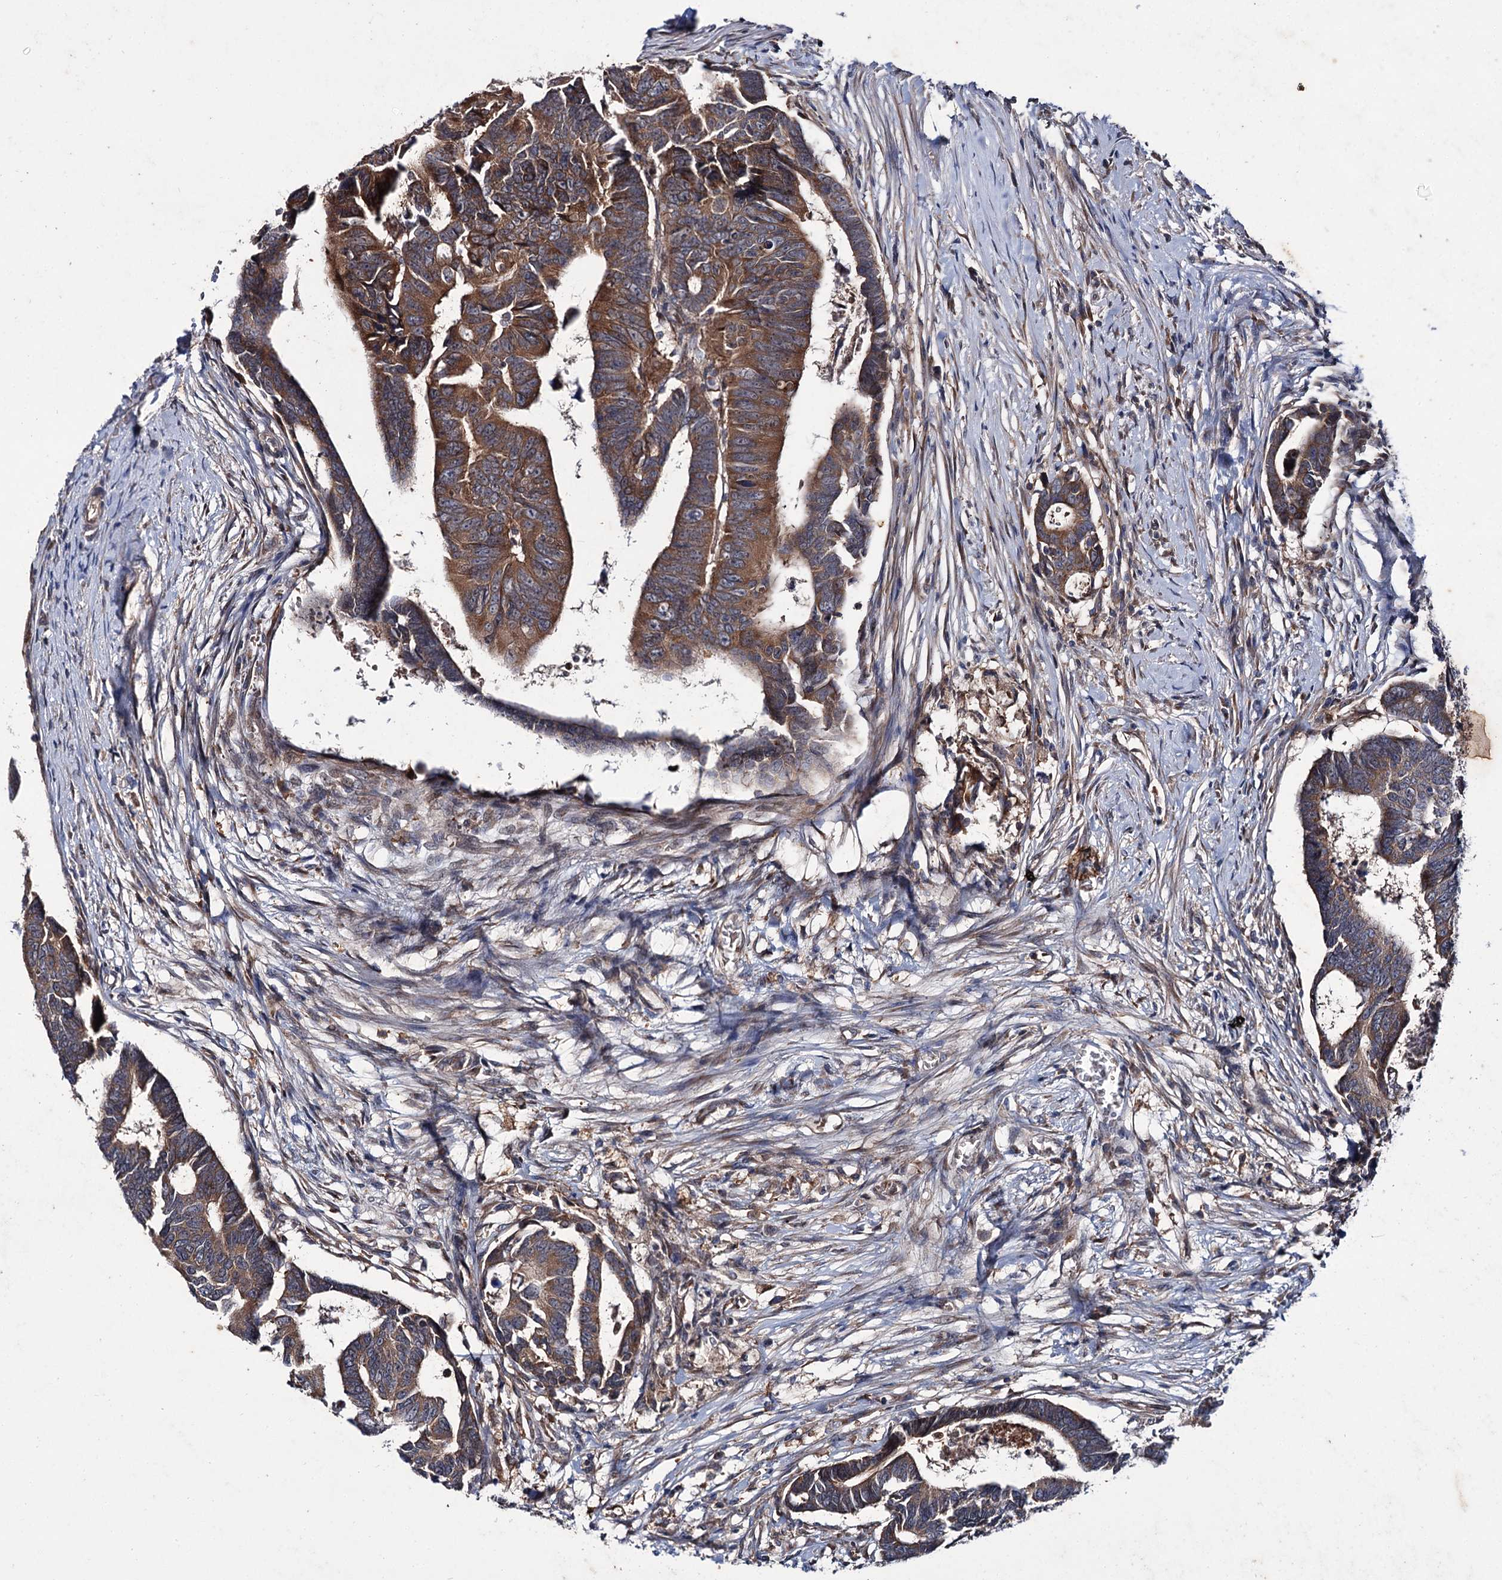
{"staining": {"intensity": "moderate", "quantity": ">75%", "location": "cytoplasmic/membranous"}, "tissue": "colorectal cancer", "cell_type": "Tumor cells", "image_type": "cancer", "snomed": [{"axis": "morphology", "description": "Adenocarcinoma, NOS"}, {"axis": "topography", "description": "Rectum"}], "caption": "Human colorectal cancer (adenocarcinoma) stained for a protein (brown) exhibits moderate cytoplasmic/membranous positive positivity in about >75% of tumor cells.", "gene": "PTPN3", "patient": {"sex": "female", "age": 65}}